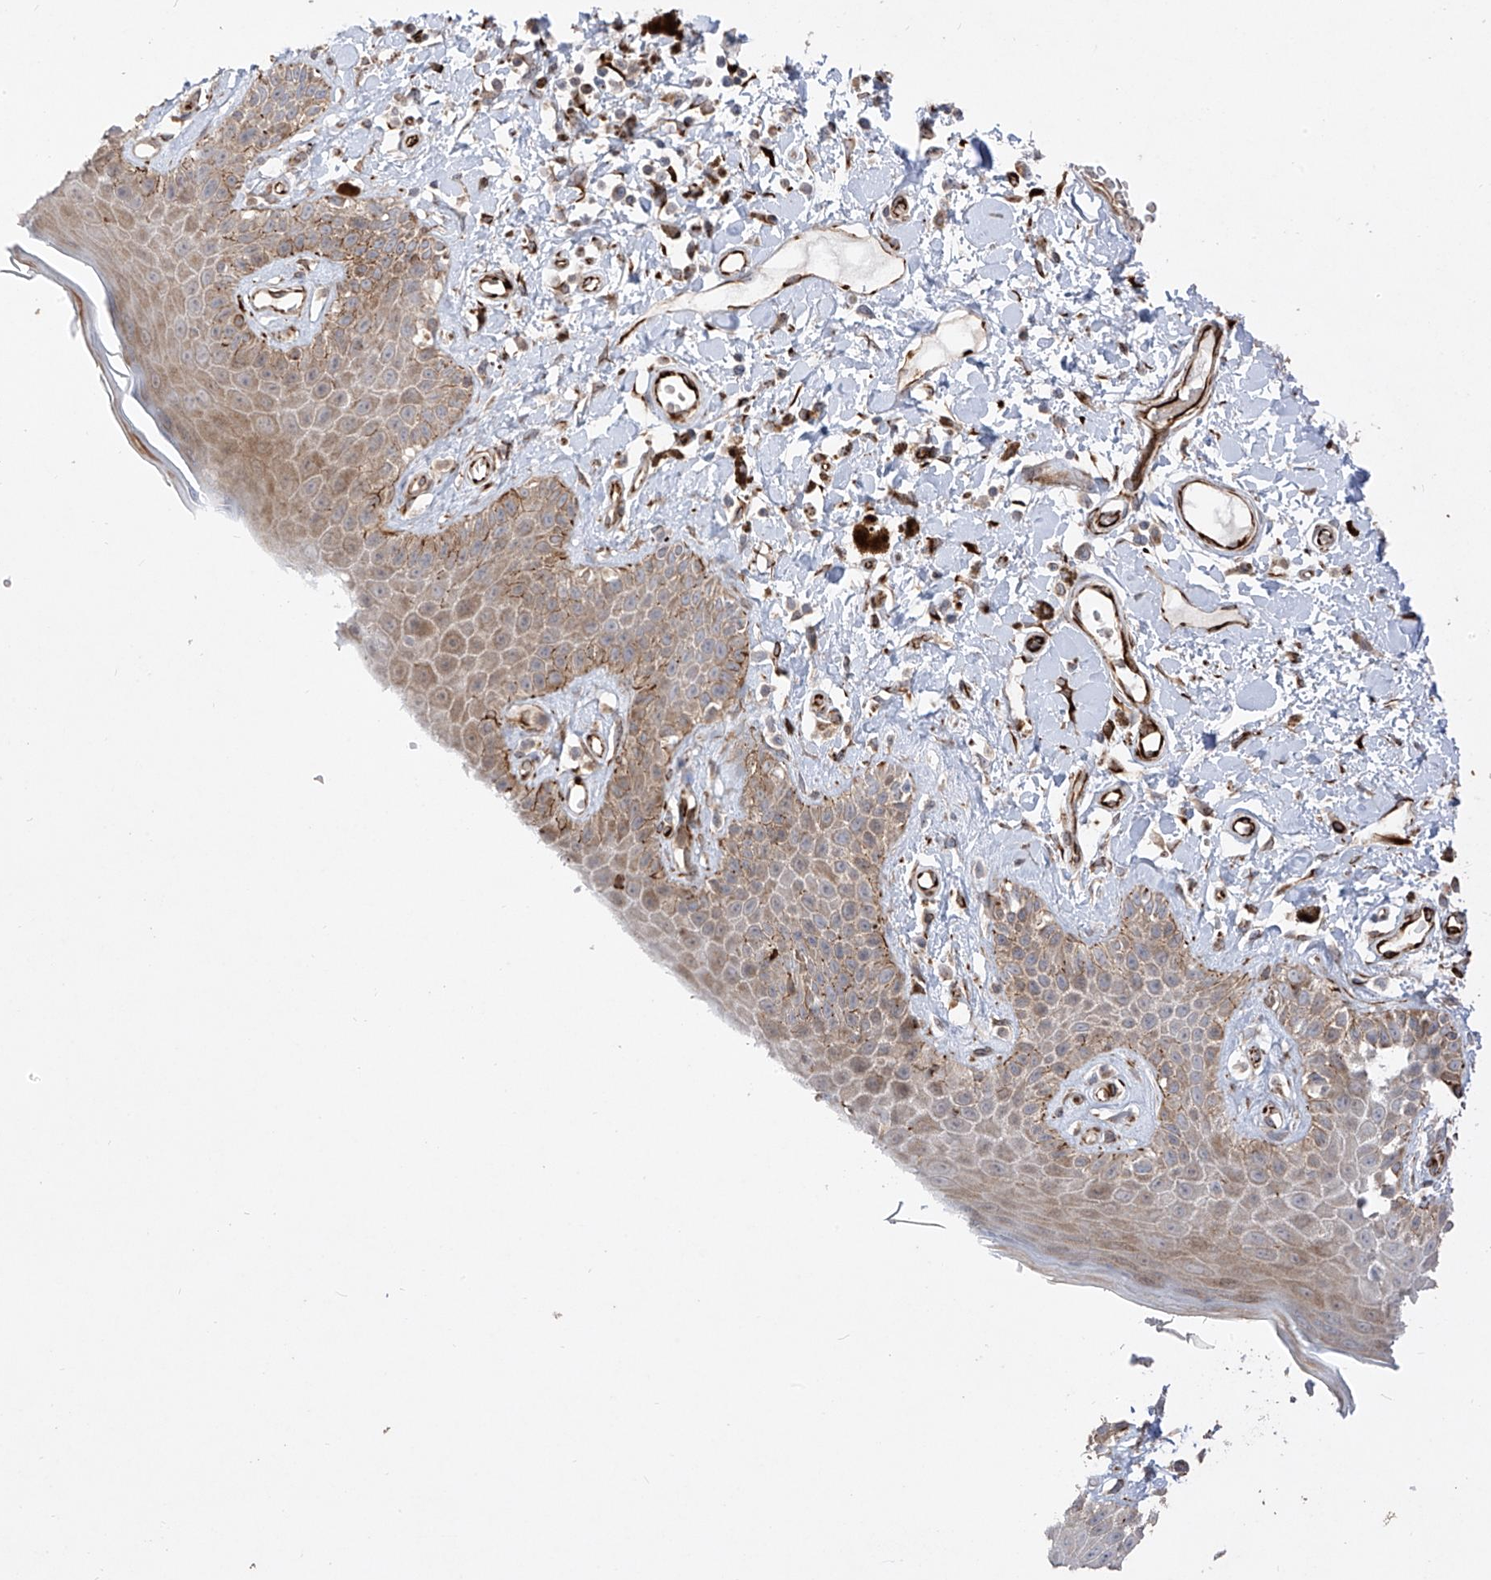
{"staining": {"intensity": "moderate", "quantity": ">75%", "location": "cytoplasmic/membranous"}, "tissue": "skin", "cell_type": "Epidermal cells", "image_type": "normal", "snomed": [{"axis": "morphology", "description": "Normal tissue, NOS"}, {"axis": "topography", "description": "Anal"}], "caption": "DAB (3,3'-diaminobenzidine) immunohistochemical staining of normal human skin reveals moderate cytoplasmic/membranous protein staining in about >75% of epidermal cells.", "gene": "DCDC2", "patient": {"sex": "female", "age": 78}}